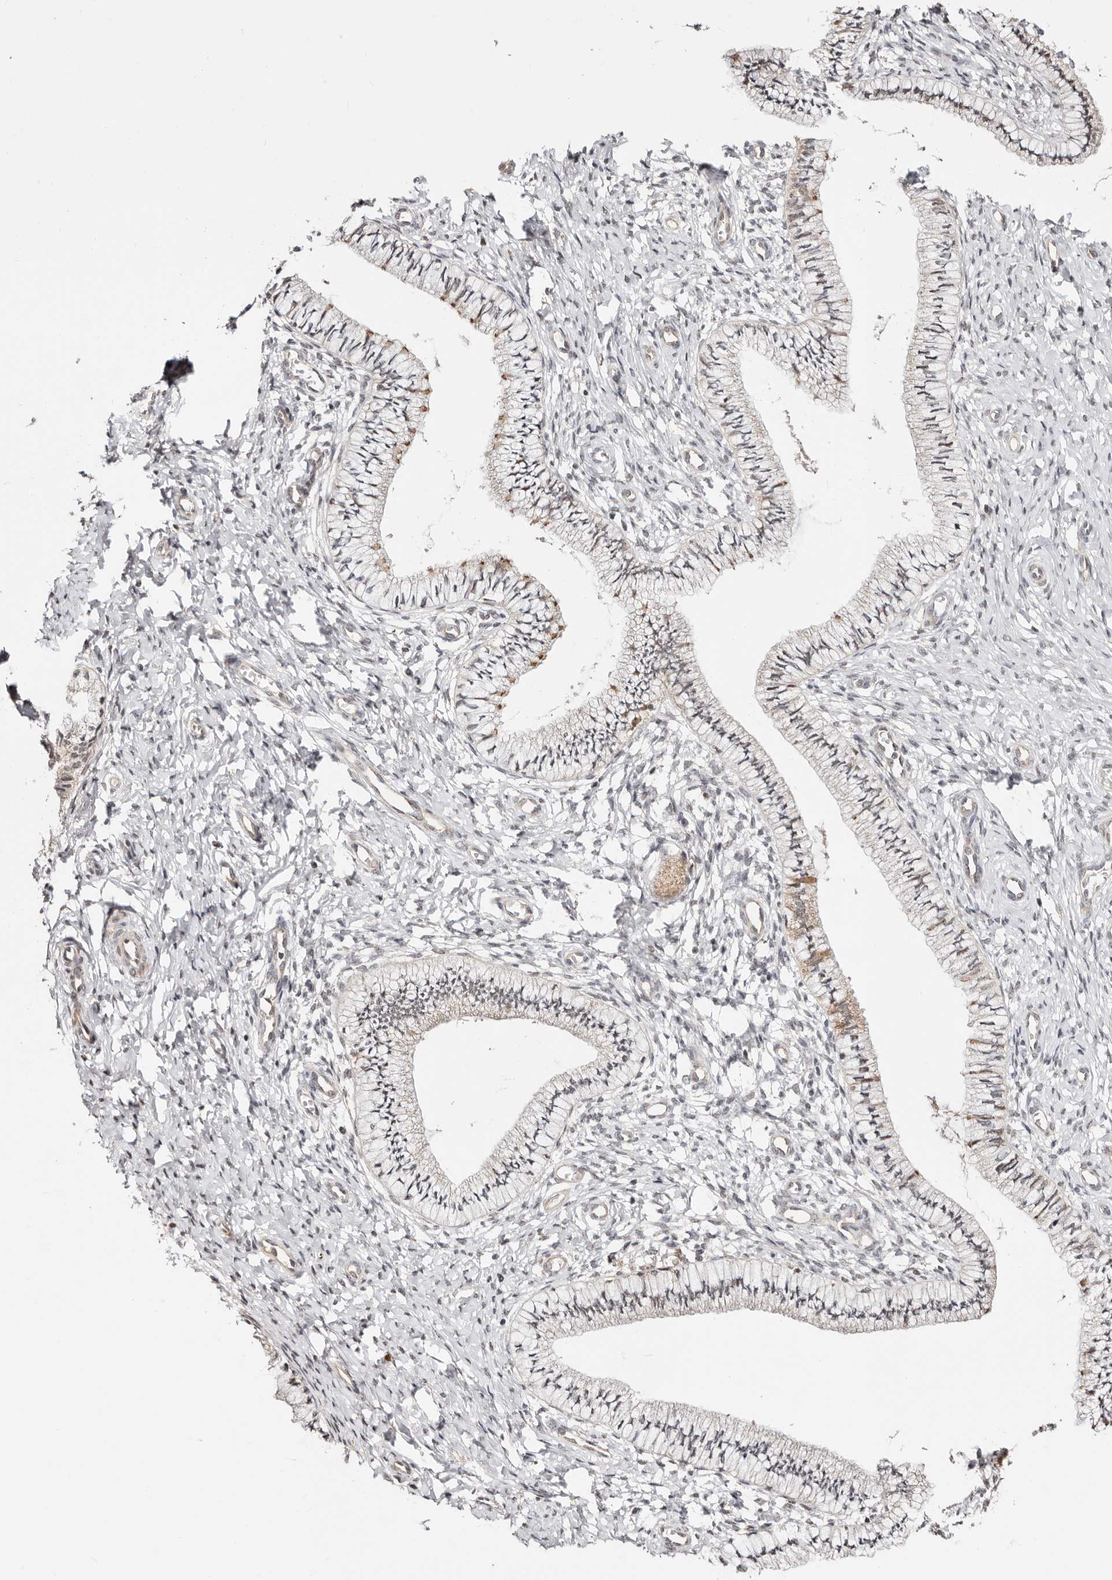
{"staining": {"intensity": "moderate", "quantity": "<25%", "location": "cytoplasmic/membranous"}, "tissue": "cervix", "cell_type": "Glandular cells", "image_type": "normal", "snomed": [{"axis": "morphology", "description": "Normal tissue, NOS"}, {"axis": "topography", "description": "Cervix"}], "caption": "High-magnification brightfield microscopy of unremarkable cervix stained with DAB (brown) and counterstained with hematoxylin (blue). glandular cells exhibit moderate cytoplasmic/membranous expression is identified in approximately<25% of cells.", "gene": "CTNNBL1", "patient": {"sex": "female", "age": 36}}